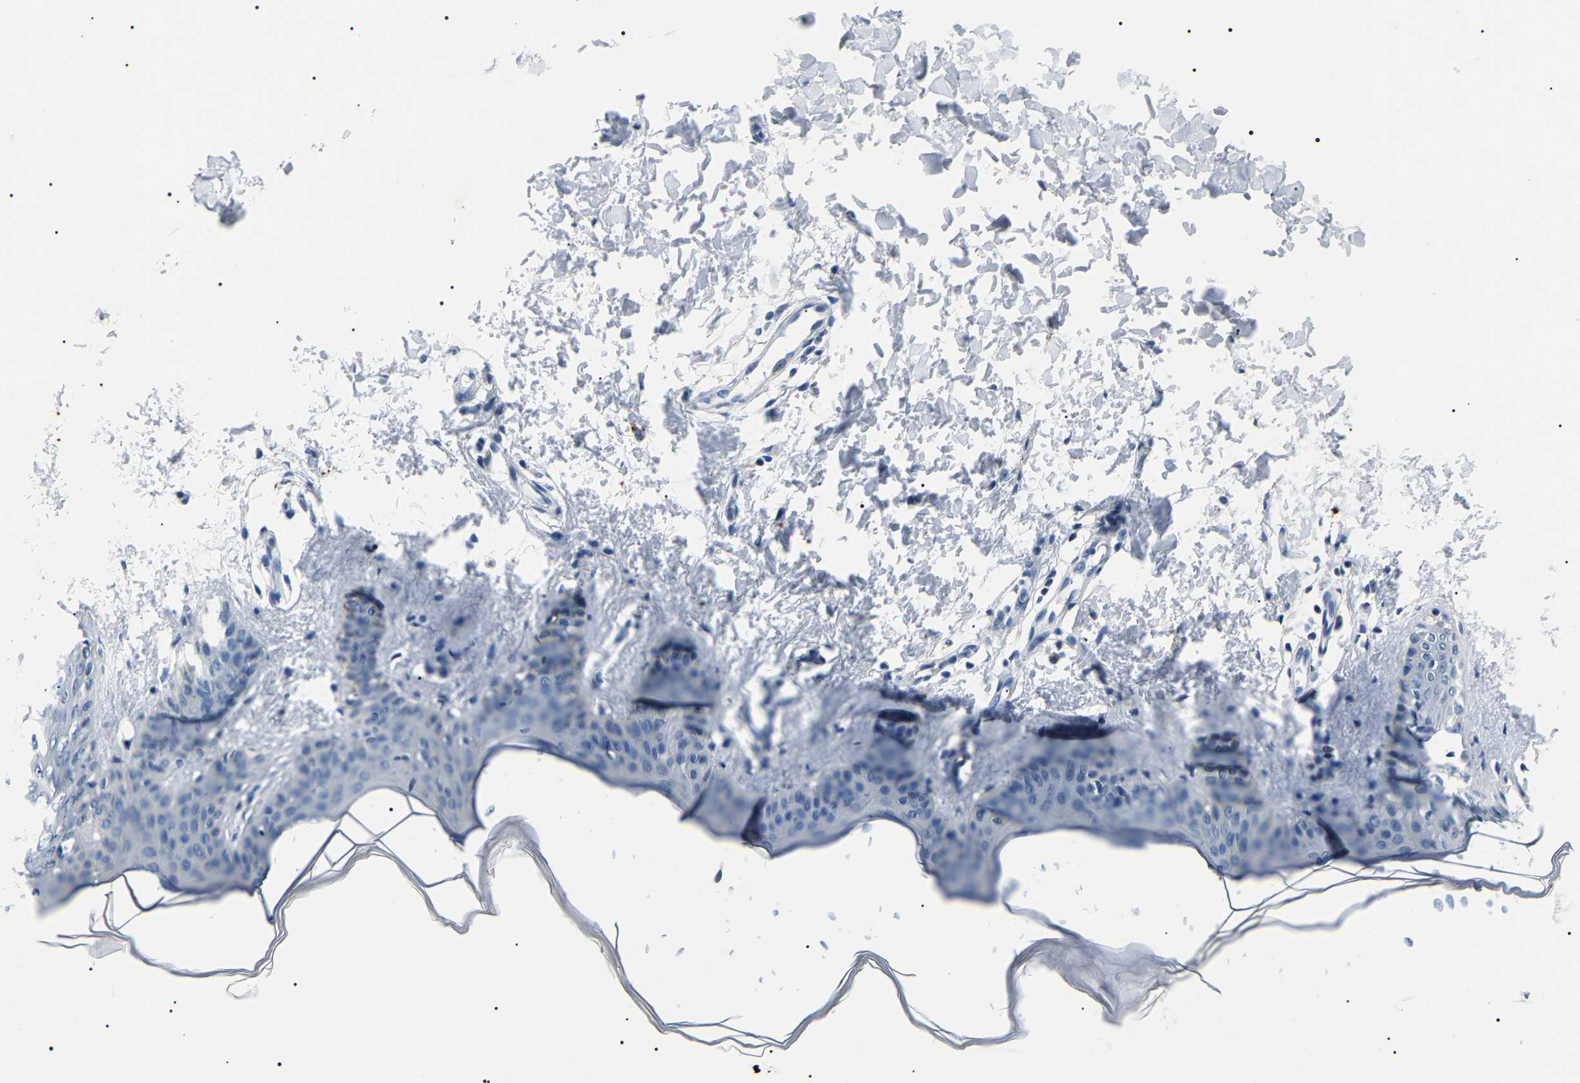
{"staining": {"intensity": "negative", "quantity": "none", "location": "none"}, "tissue": "skin", "cell_type": "Fibroblasts", "image_type": "normal", "snomed": [{"axis": "morphology", "description": "Normal tissue, NOS"}, {"axis": "topography", "description": "Skin"}], "caption": "Human skin stained for a protein using IHC shows no staining in fibroblasts.", "gene": "KLK15", "patient": {"sex": "female", "age": 17}}